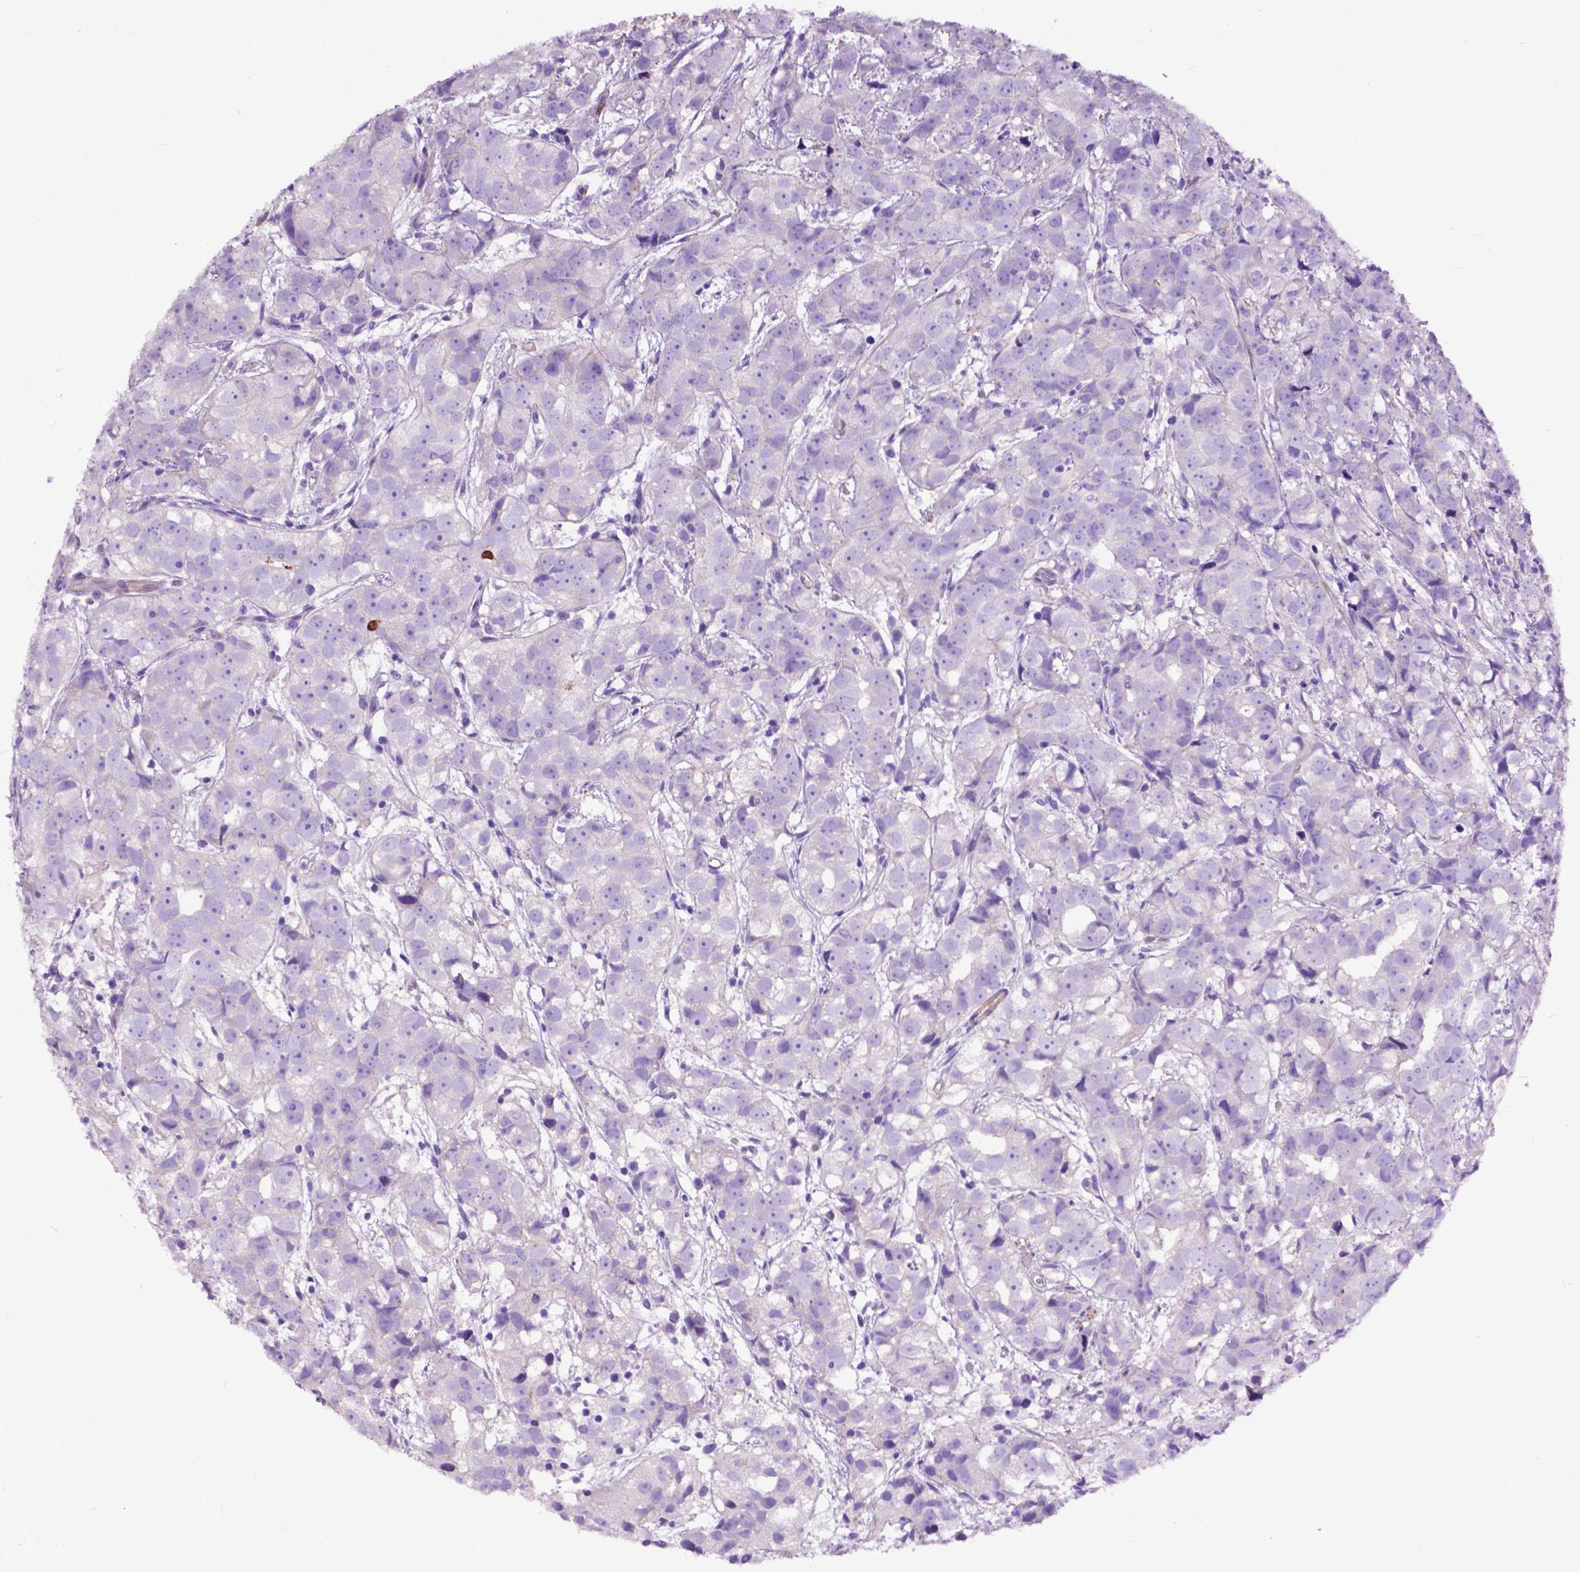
{"staining": {"intensity": "negative", "quantity": "none", "location": "none"}, "tissue": "prostate cancer", "cell_type": "Tumor cells", "image_type": "cancer", "snomed": [{"axis": "morphology", "description": "Adenocarcinoma, High grade"}, {"axis": "topography", "description": "Prostate"}], "caption": "High power microscopy image of an IHC photomicrograph of prostate cancer (high-grade adenocarcinoma), revealing no significant positivity in tumor cells.", "gene": "PCDHA12", "patient": {"sex": "male", "age": 68}}